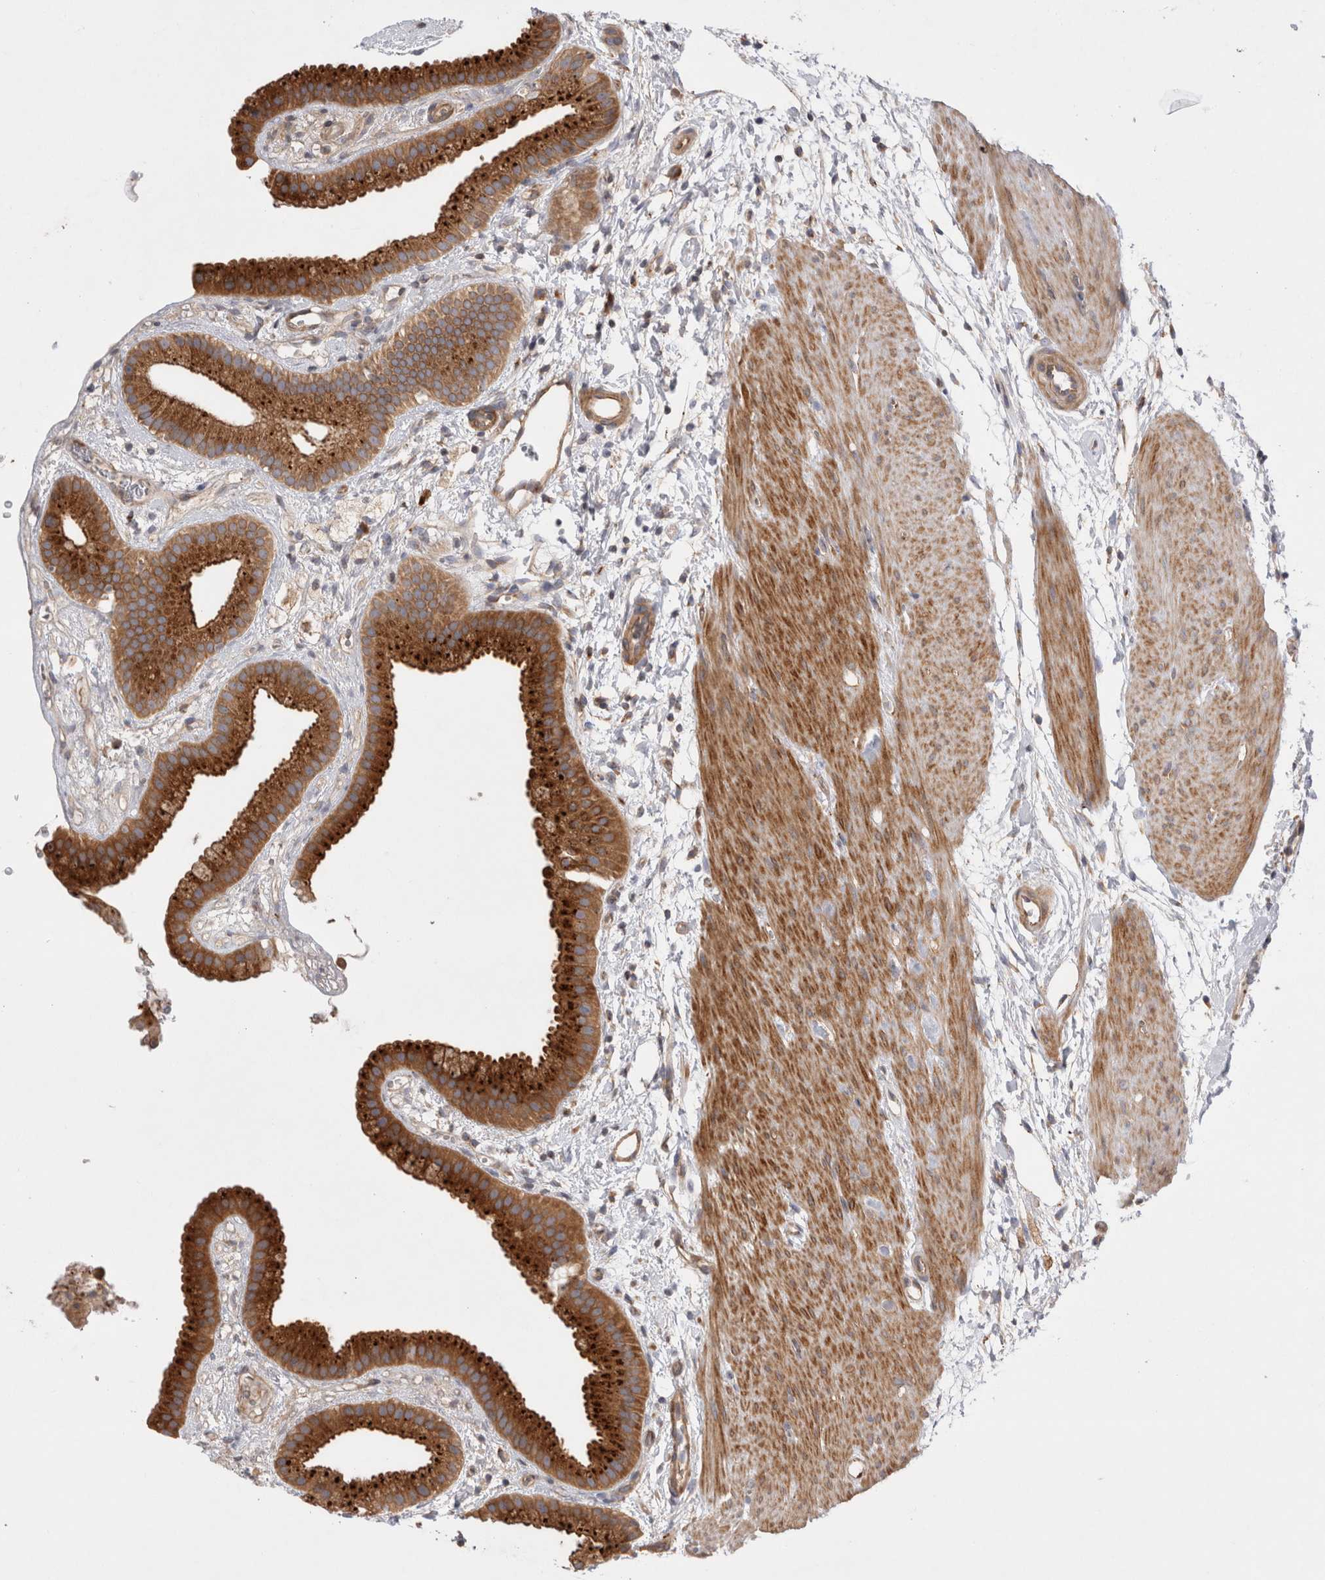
{"staining": {"intensity": "strong", "quantity": ">75%", "location": "cytoplasmic/membranous"}, "tissue": "gallbladder", "cell_type": "Glandular cells", "image_type": "normal", "snomed": [{"axis": "morphology", "description": "Normal tissue, NOS"}, {"axis": "topography", "description": "Gallbladder"}], "caption": "The histopathology image reveals staining of normal gallbladder, revealing strong cytoplasmic/membranous protein positivity (brown color) within glandular cells. Nuclei are stained in blue.", "gene": "PDCD10", "patient": {"sex": "female", "age": 64}}